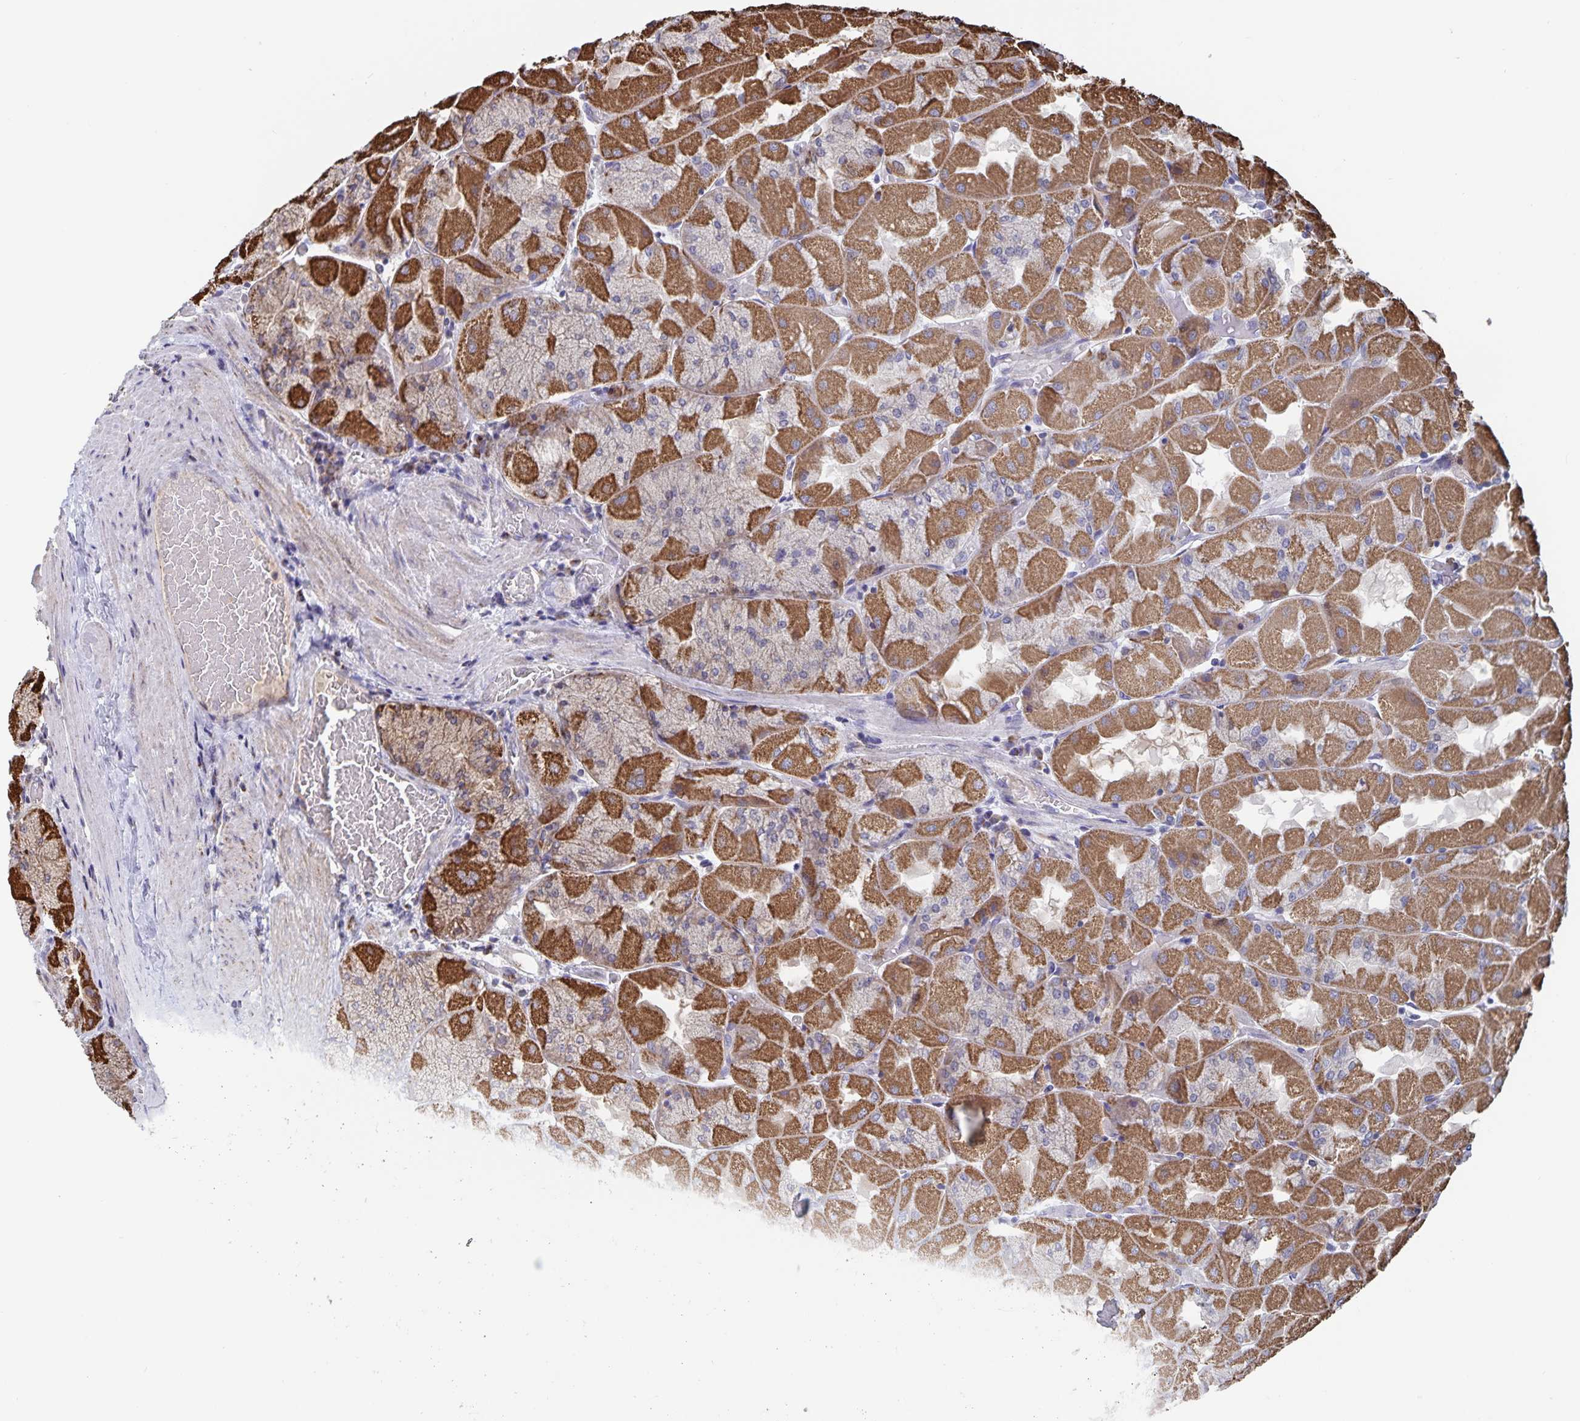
{"staining": {"intensity": "strong", "quantity": "25%-75%", "location": "cytoplasmic/membranous"}, "tissue": "stomach", "cell_type": "Glandular cells", "image_type": "normal", "snomed": [{"axis": "morphology", "description": "Normal tissue, NOS"}, {"axis": "topography", "description": "Stomach"}], "caption": "Immunohistochemical staining of normal stomach reveals high levels of strong cytoplasmic/membranous positivity in about 25%-75% of glandular cells.", "gene": "ACACA", "patient": {"sex": "female", "age": 61}}